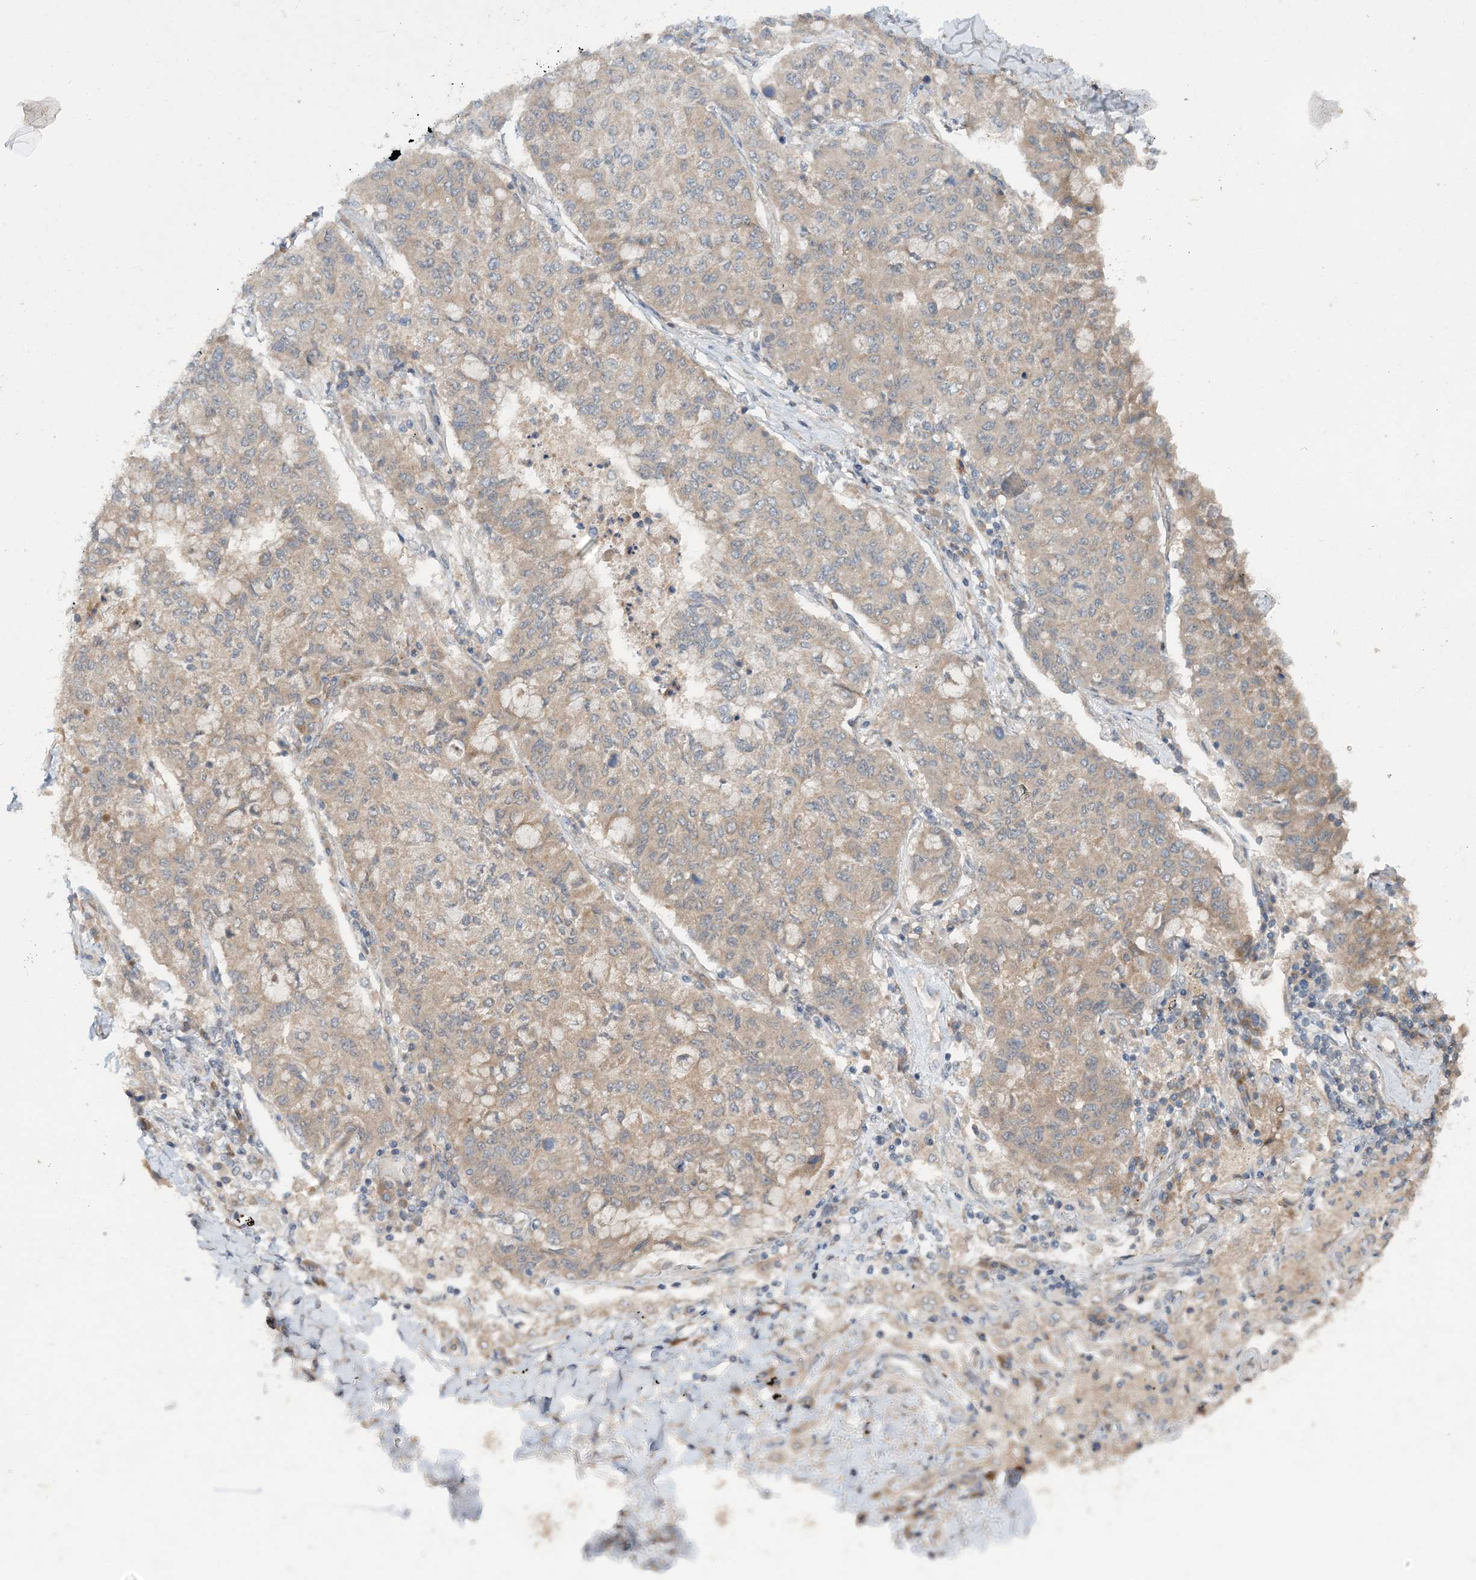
{"staining": {"intensity": "weak", "quantity": "<25%", "location": "cytoplasmic/membranous"}, "tissue": "lung cancer", "cell_type": "Tumor cells", "image_type": "cancer", "snomed": [{"axis": "morphology", "description": "Squamous cell carcinoma, NOS"}, {"axis": "topography", "description": "Lung"}], "caption": "The immunohistochemistry (IHC) photomicrograph has no significant staining in tumor cells of lung cancer tissue.", "gene": "UBR3", "patient": {"sex": "male", "age": 74}}